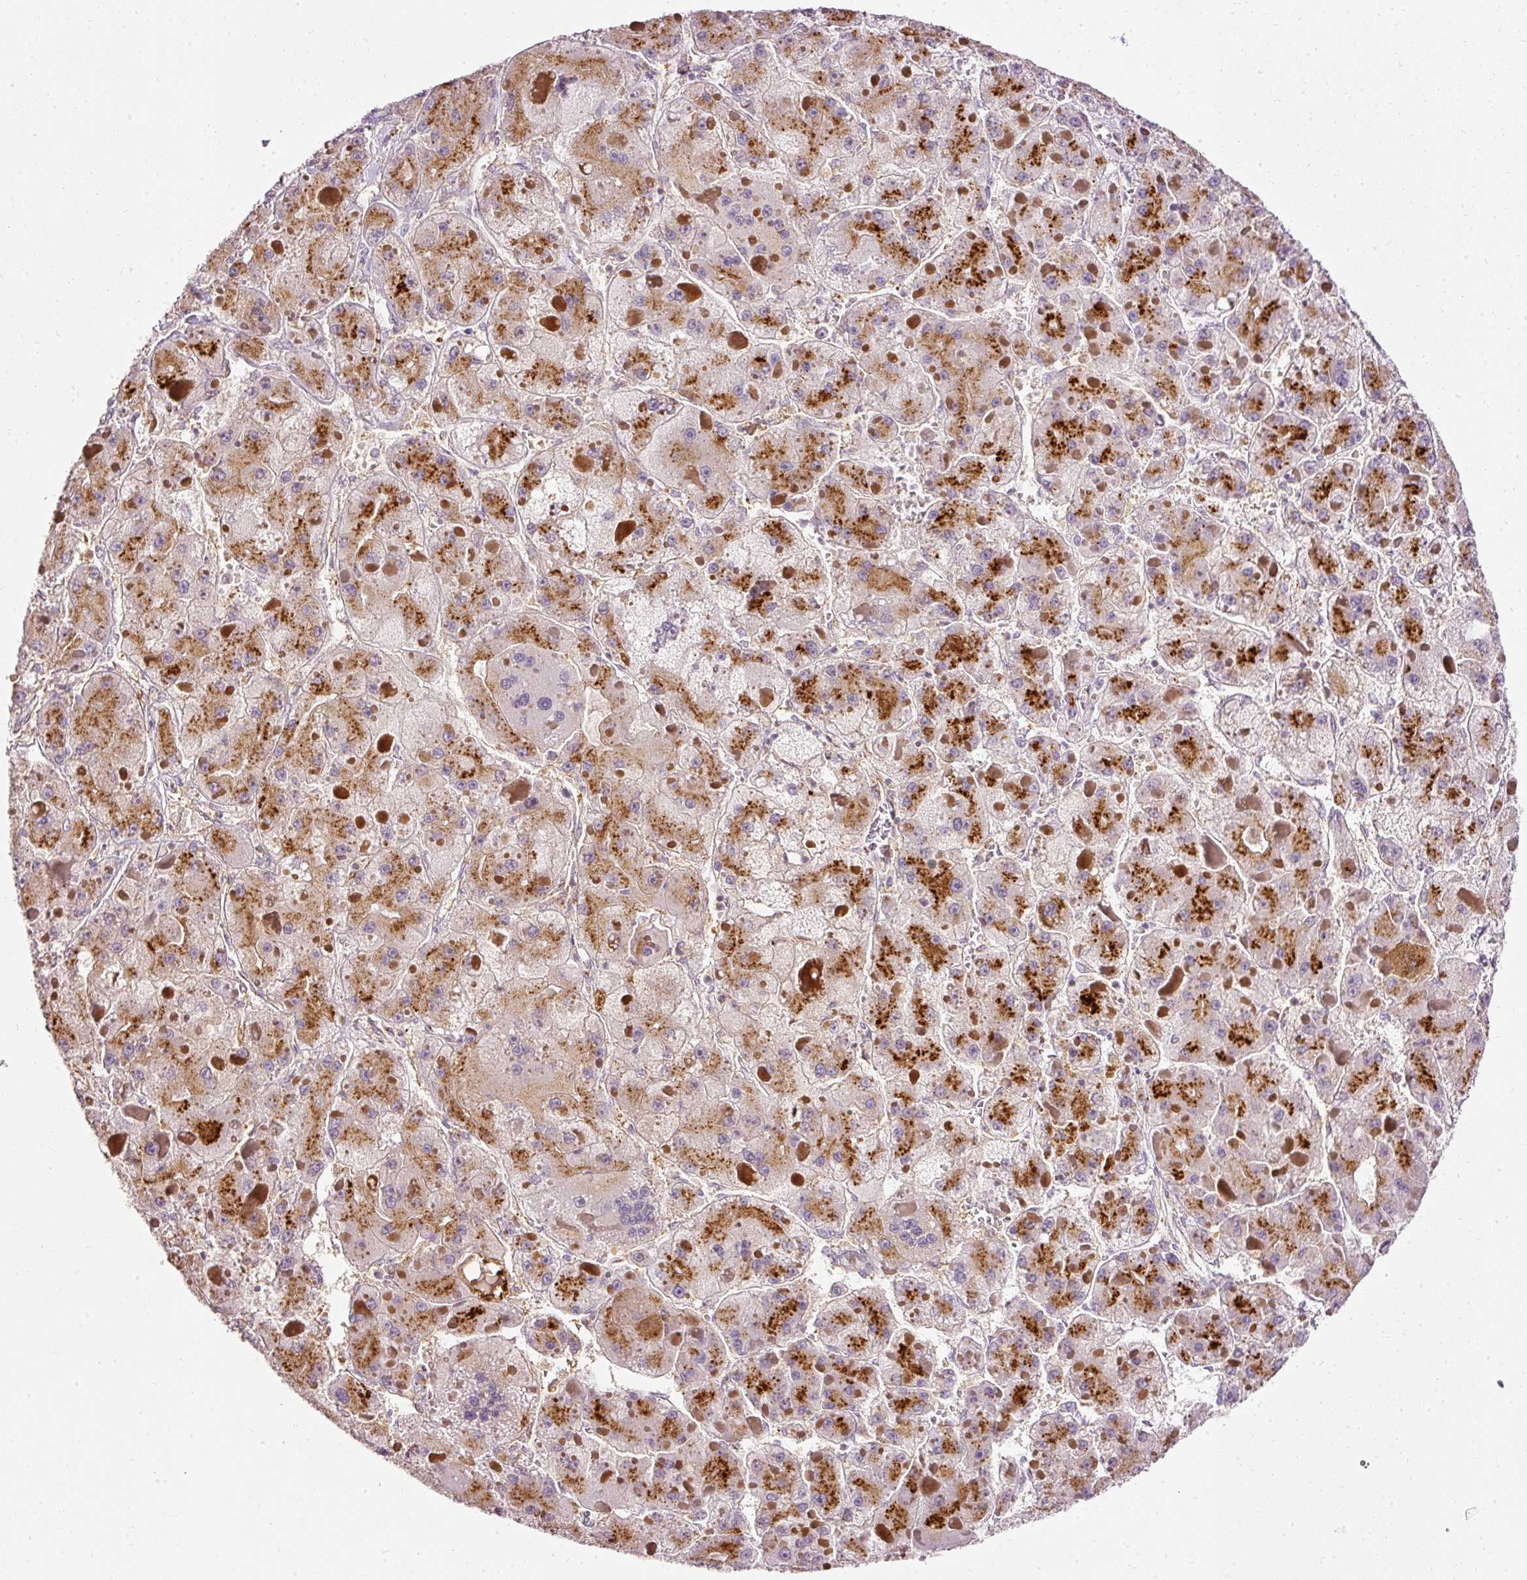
{"staining": {"intensity": "strong", "quantity": "25%-75%", "location": "cytoplasmic/membranous"}, "tissue": "liver cancer", "cell_type": "Tumor cells", "image_type": "cancer", "snomed": [{"axis": "morphology", "description": "Carcinoma, Hepatocellular, NOS"}, {"axis": "topography", "description": "Liver"}], "caption": "Immunohistochemical staining of human liver cancer reveals strong cytoplasmic/membranous protein staining in about 25%-75% of tumor cells. Immunohistochemistry stains the protein in brown and the nuclei are stained blue.", "gene": "ARMH3", "patient": {"sex": "female", "age": 73}}